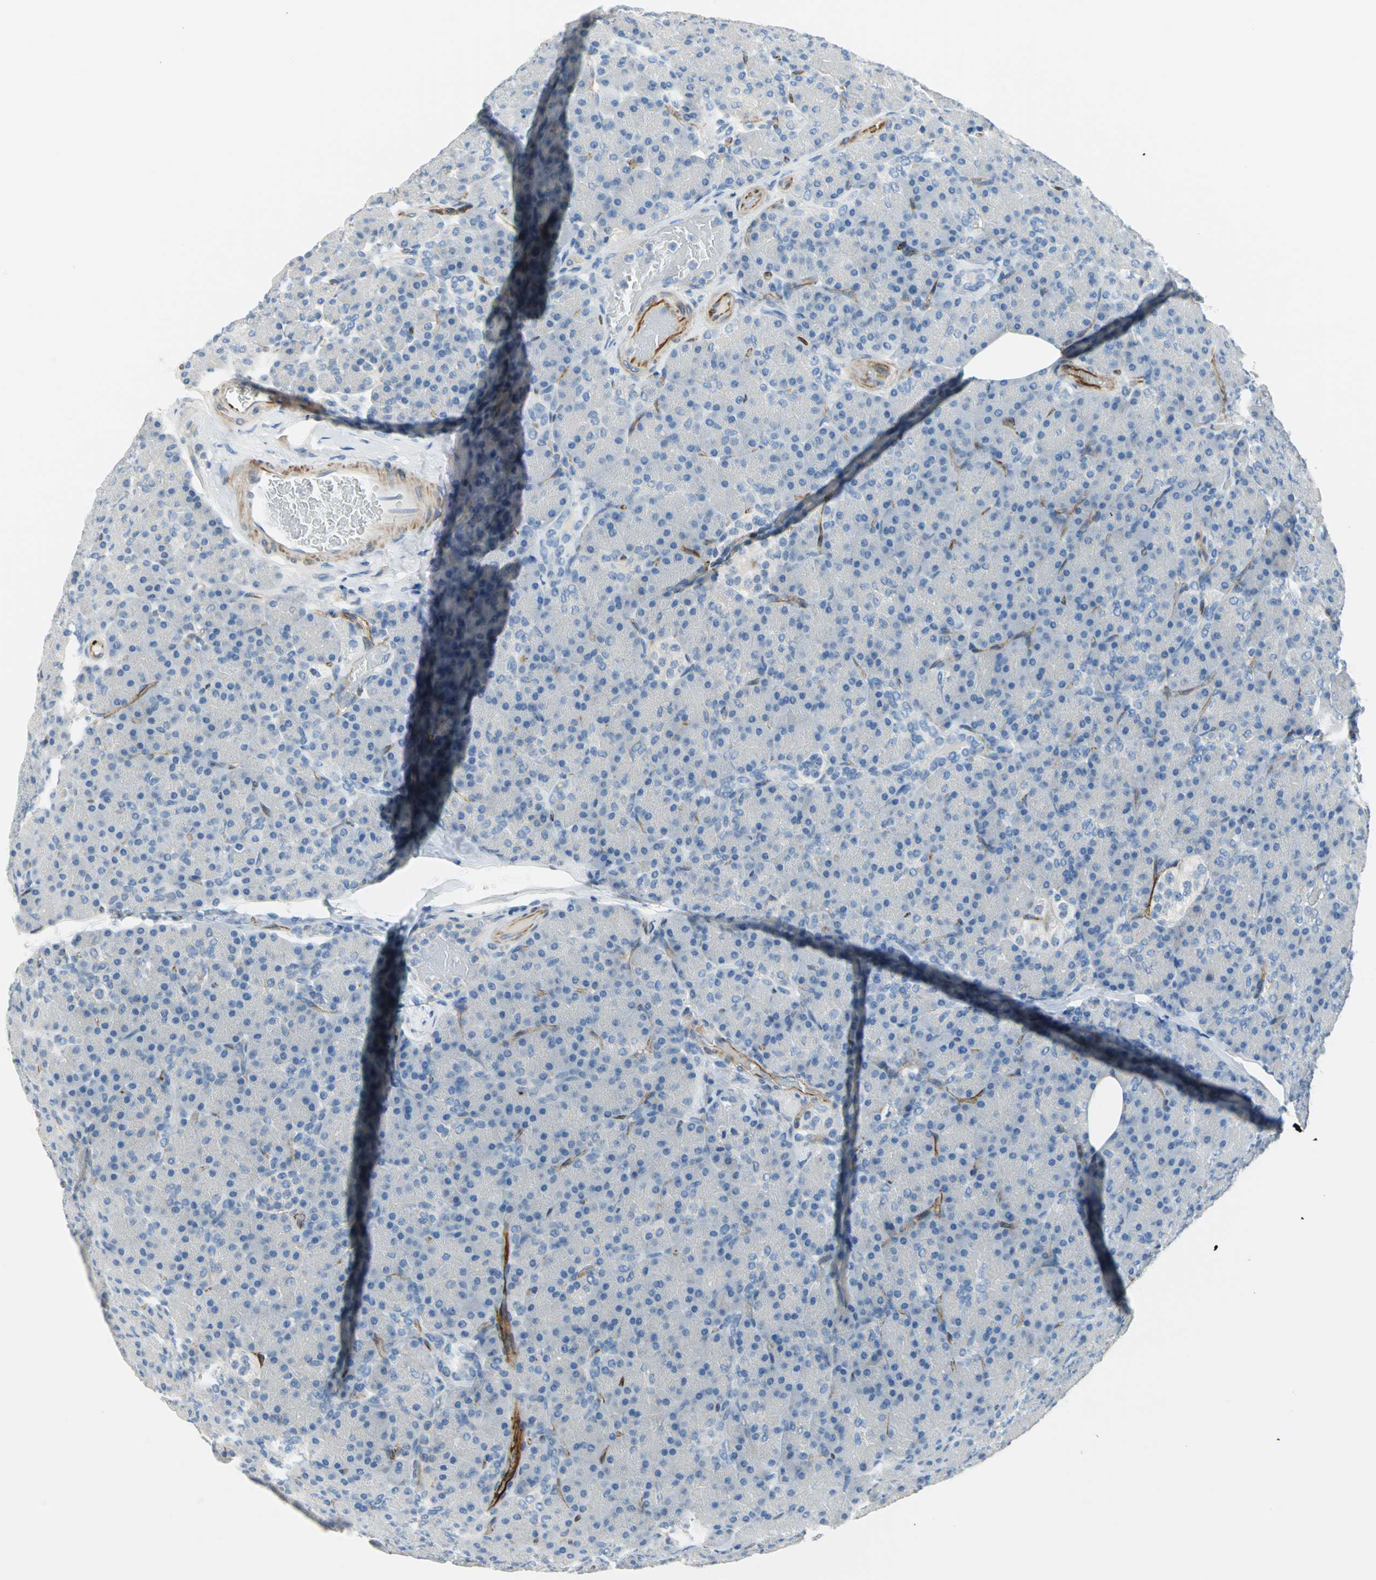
{"staining": {"intensity": "negative", "quantity": "none", "location": "none"}, "tissue": "pancreas", "cell_type": "Exocrine glandular cells", "image_type": "normal", "snomed": [{"axis": "morphology", "description": "Normal tissue, NOS"}, {"axis": "topography", "description": "Pancreas"}], "caption": "IHC photomicrograph of normal pancreas: human pancreas stained with DAB reveals no significant protein staining in exocrine glandular cells.", "gene": "ALOX15", "patient": {"sex": "female", "age": 43}}